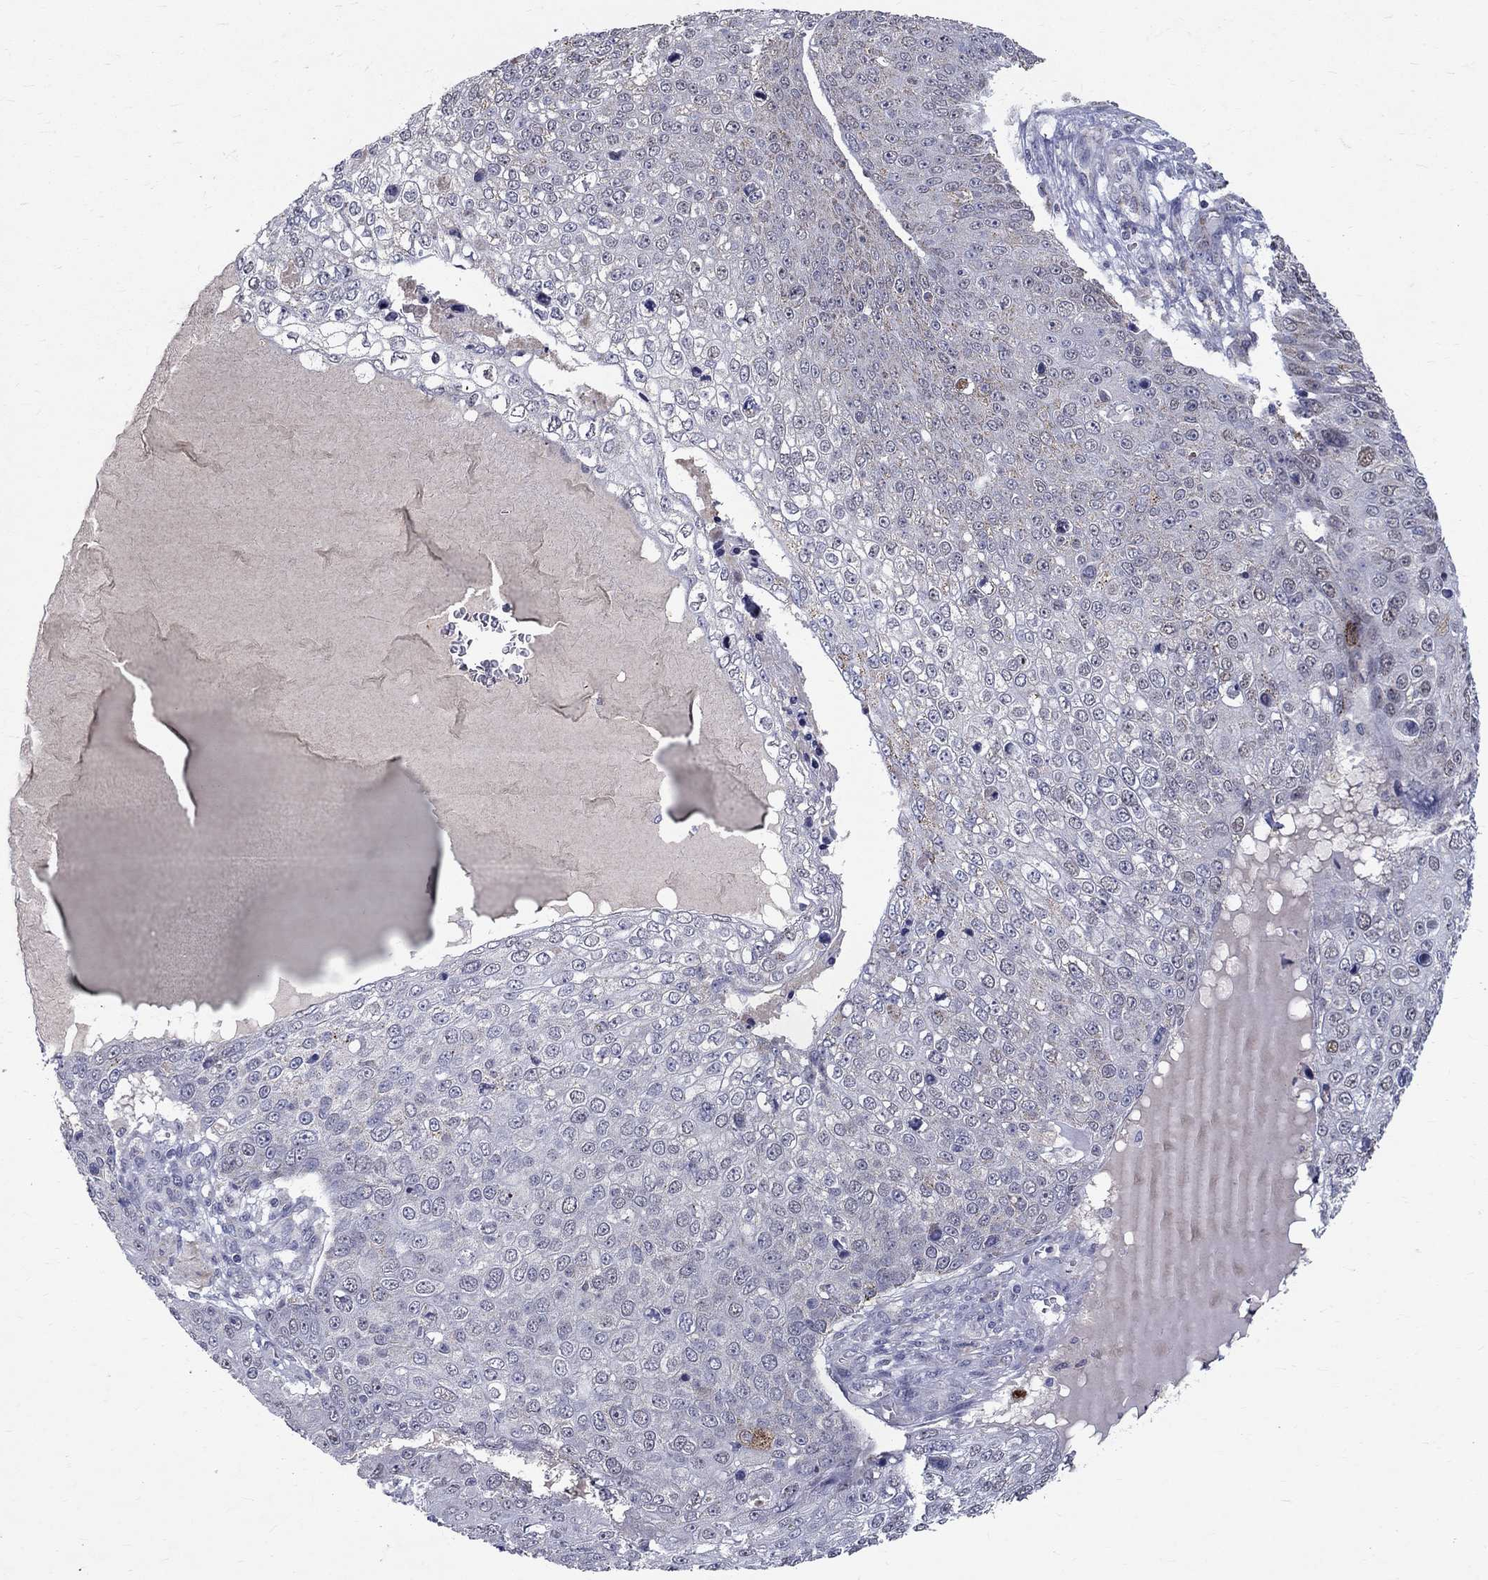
{"staining": {"intensity": "negative", "quantity": "none", "location": "none"}, "tissue": "skin cancer", "cell_type": "Tumor cells", "image_type": "cancer", "snomed": [{"axis": "morphology", "description": "Squamous cell carcinoma, NOS"}, {"axis": "topography", "description": "Skin"}], "caption": "Tumor cells show no significant protein positivity in skin squamous cell carcinoma.", "gene": "SLC4A10", "patient": {"sex": "male", "age": 71}}